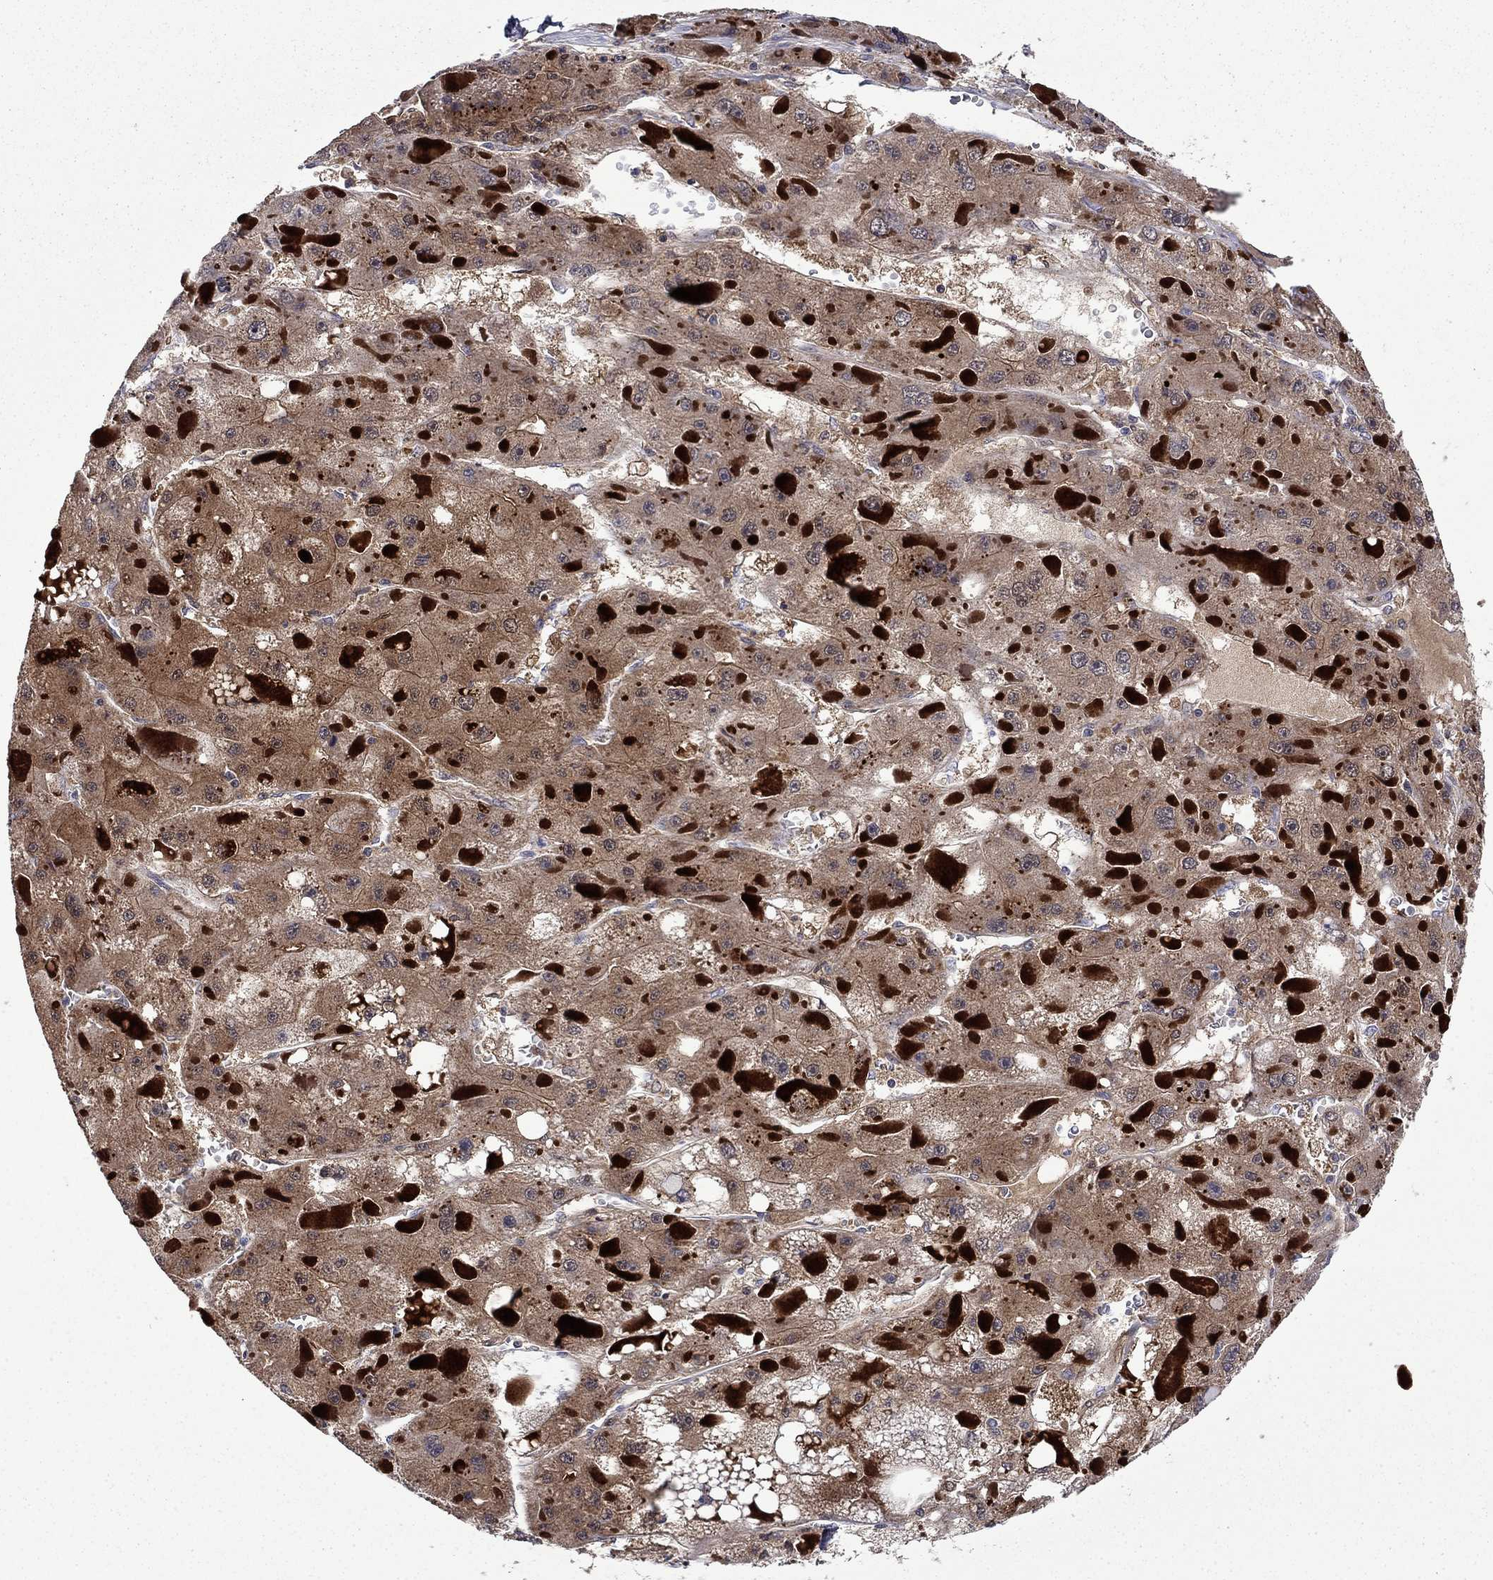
{"staining": {"intensity": "weak", "quantity": ">75%", "location": "cytoplasmic/membranous"}, "tissue": "liver cancer", "cell_type": "Tumor cells", "image_type": "cancer", "snomed": [{"axis": "morphology", "description": "Carcinoma, Hepatocellular, NOS"}, {"axis": "topography", "description": "Liver"}], "caption": "IHC image of liver cancer (hepatocellular carcinoma) stained for a protein (brown), which displays low levels of weak cytoplasmic/membranous expression in approximately >75% of tumor cells.", "gene": "TPMT", "patient": {"sex": "female", "age": 73}}